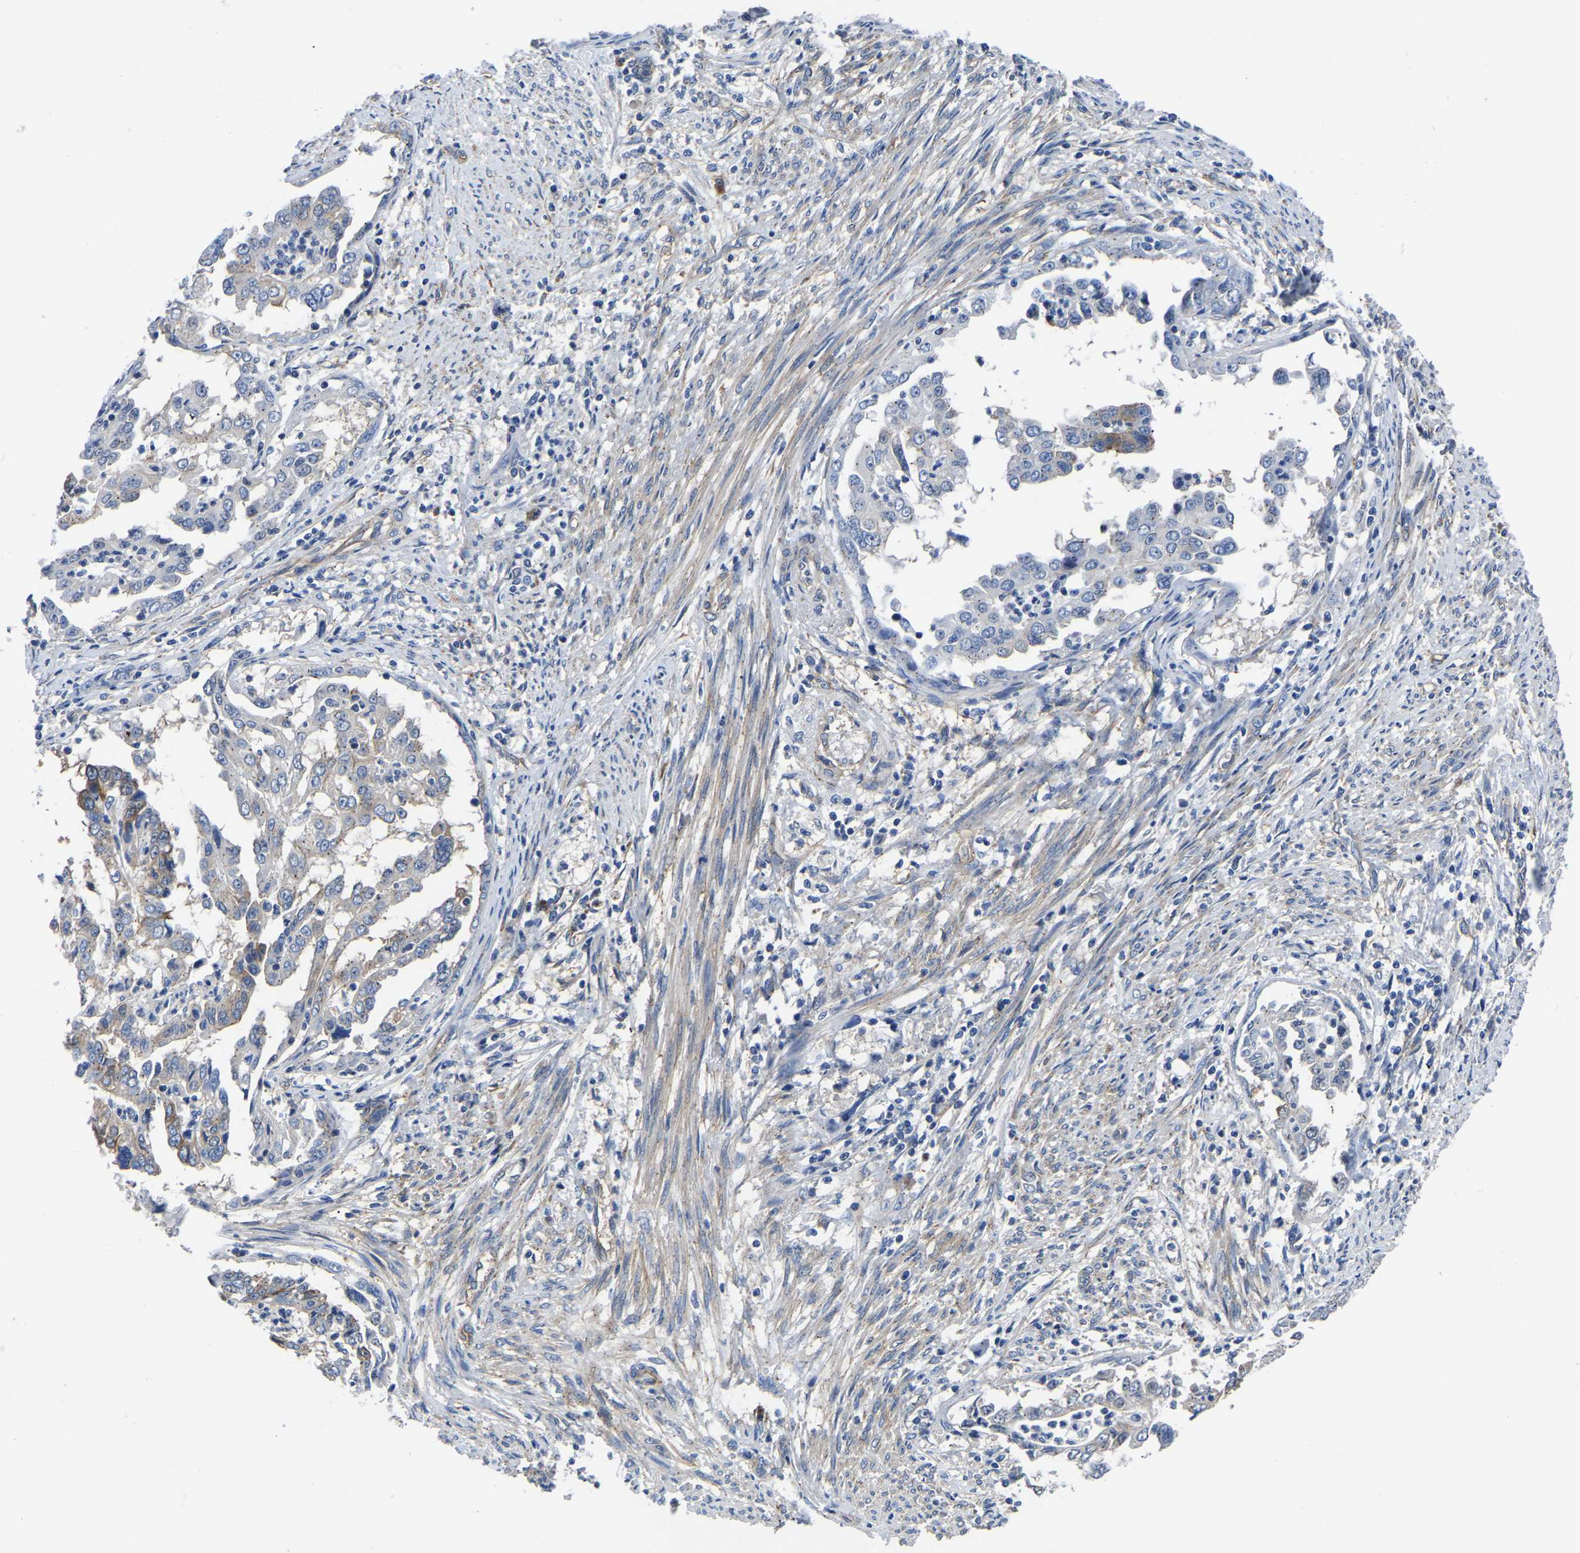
{"staining": {"intensity": "negative", "quantity": "none", "location": "none"}, "tissue": "endometrial cancer", "cell_type": "Tumor cells", "image_type": "cancer", "snomed": [{"axis": "morphology", "description": "Adenocarcinoma, NOS"}, {"axis": "topography", "description": "Endometrium"}], "caption": "IHC micrograph of endometrial cancer stained for a protein (brown), which demonstrates no expression in tumor cells.", "gene": "TFG", "patient": {"sex": "female", "age": 85}}